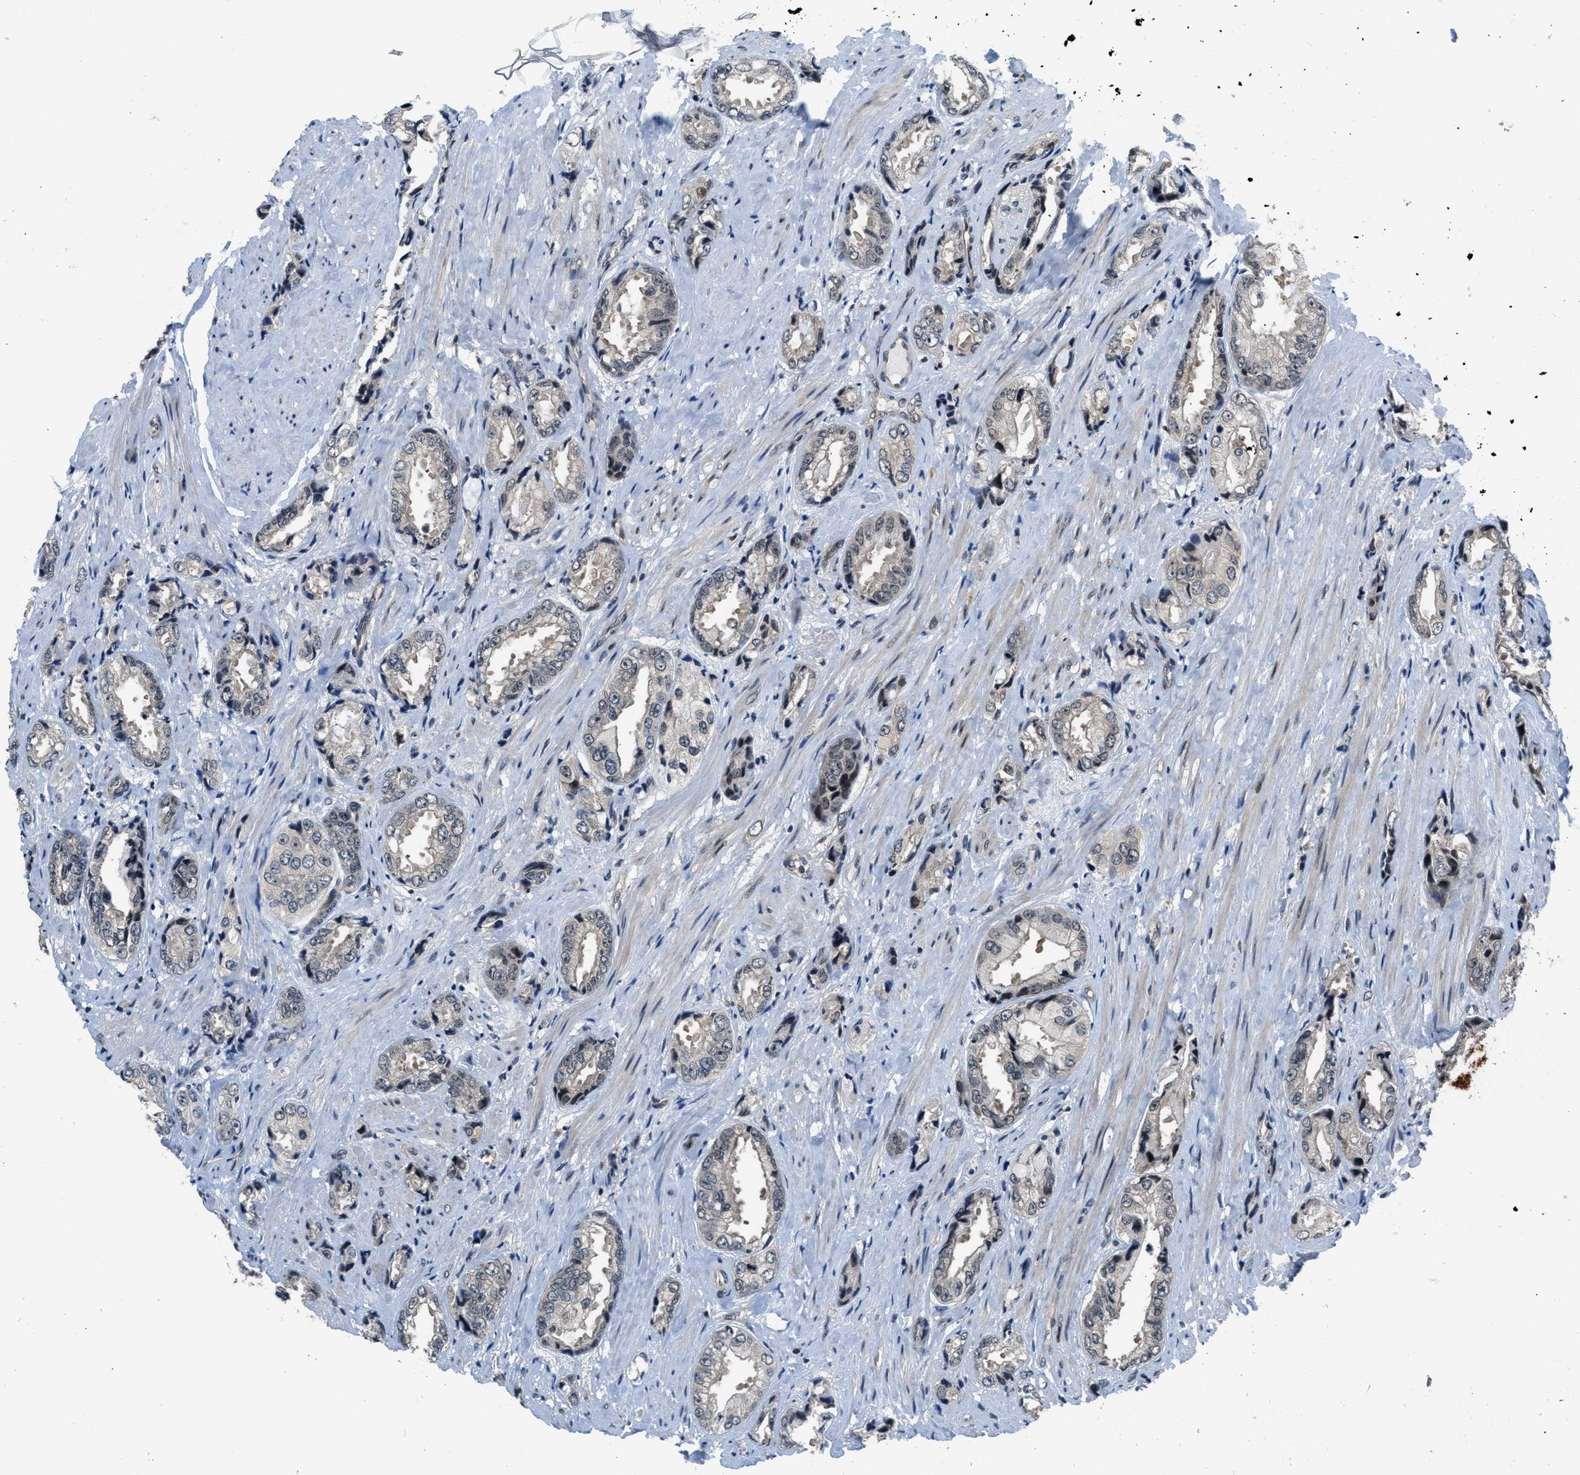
{"staining": {"intensity": "negative", "quantity": "none", "location": "none"}, "tissue": "prostate cancer", "cell_type": "Tumor cells", "image_type": "cancer", "snomed": [{"axis": "morphology", "description": "Adenocarcinoma, High grade"}, {"axis": "topography", "description": "Prostate"}], "caption": "Tumor cells are negative for protein expression in human prostate cancer.", "gene": "SETD5", "patient": {"sex": "male", "age": 61}}